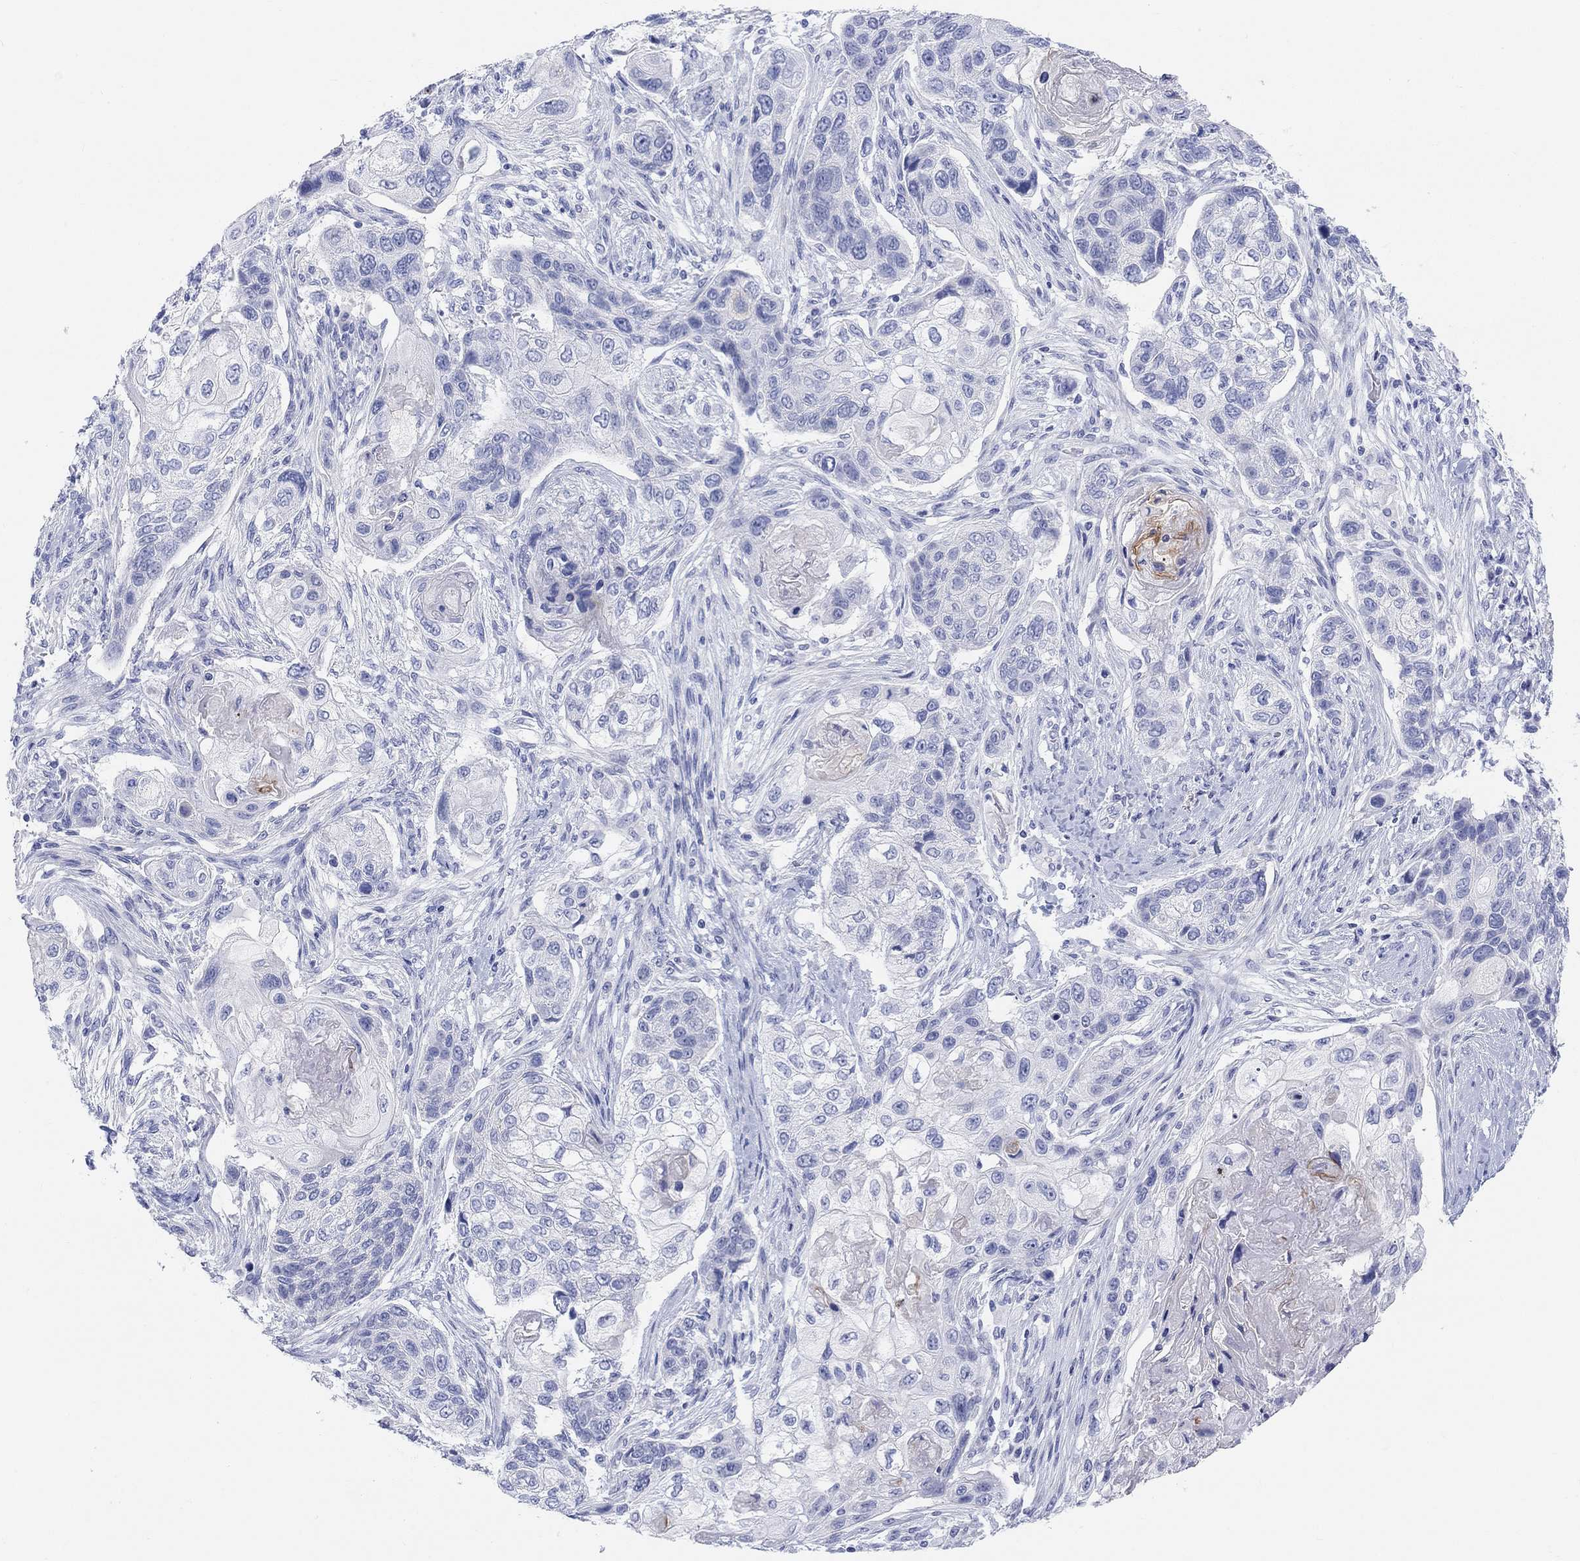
{"staining": {"intensity": "negative", "quantity": "none", "location": "none"}, "tissue": "lung cancer", "cell_type": "Tumor cells", "image_type": "cancer", "snomed": [{"axis": "morphology", "description": "Normal tissue, NOS"}, {"axis": "morphology", "description": "Squamous cell carcinoma, NOS"}, {"axis": "topography", "description": "Bronchus"}, {"axis": "topography", "description": "Lung"}], "caption": "There is no significant staining in tumor cells of squamous cell carcinoma (lung). Brightfield microscopy of immunohistochemistry stained with DAB (3,3'-diaminobenzidine) (brown) and hematoxylin (blue), captured at high magnification.", "gene": "XIRP2", "patient": {"sex": "male", "age": 69}}